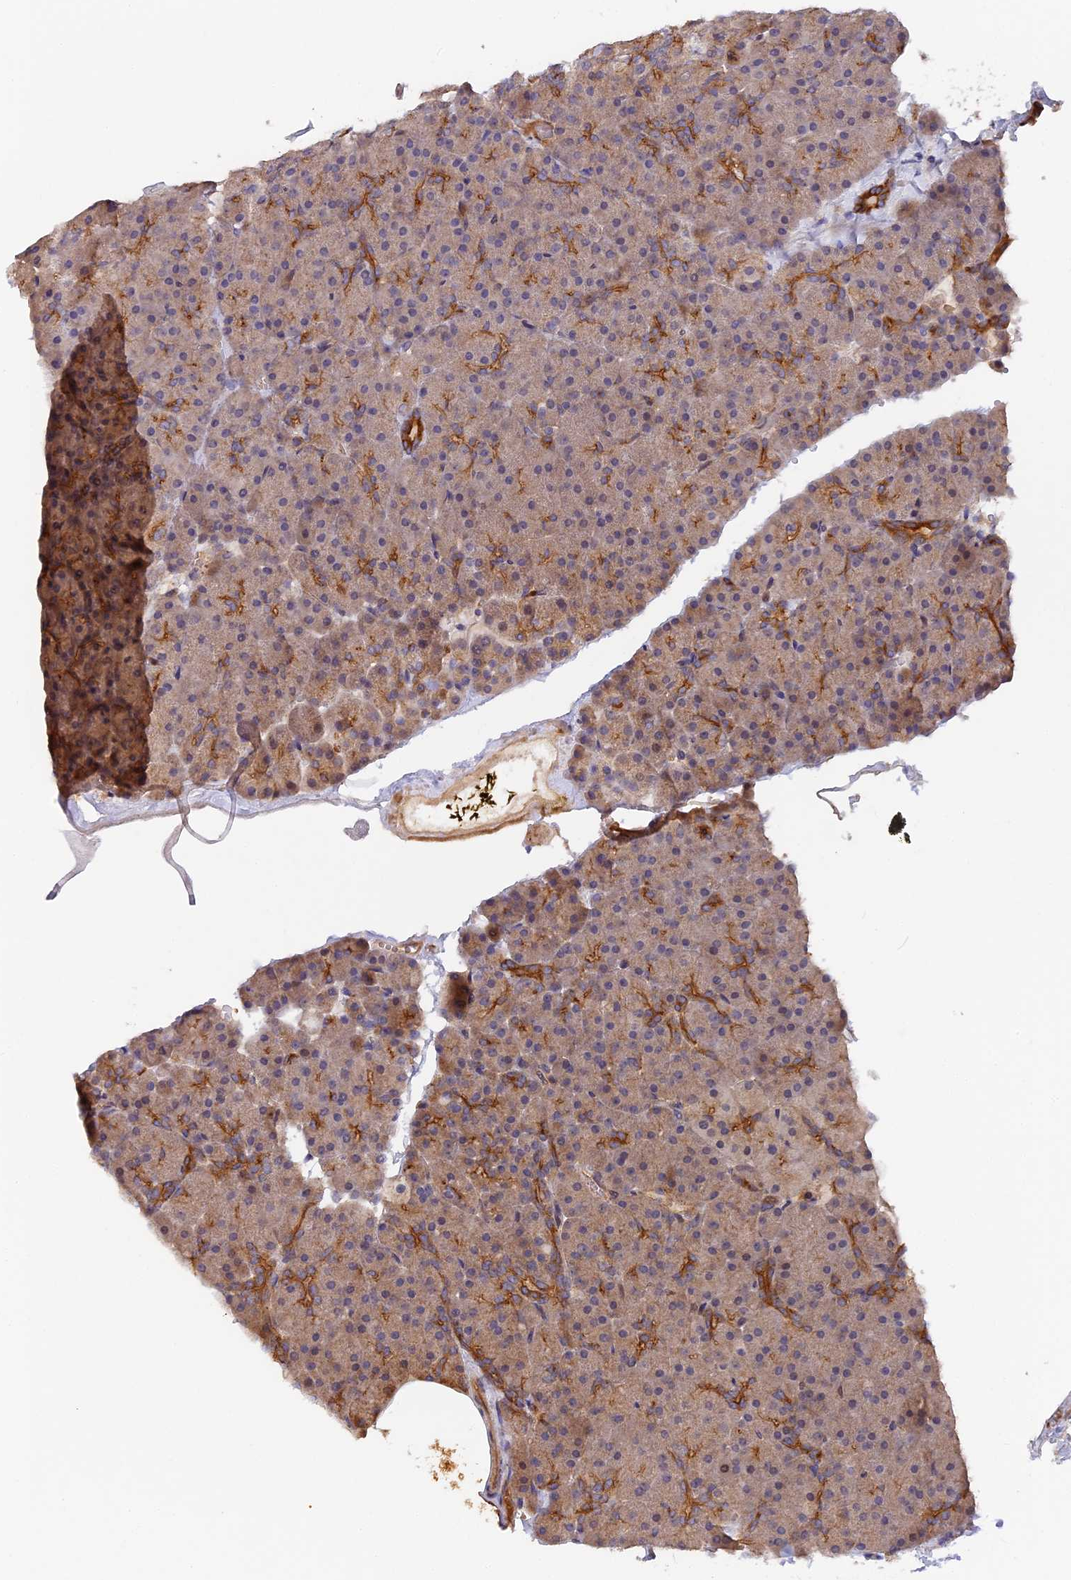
{"staining": {"intensity": "moderate", "quantity": "25%-75%", "location": "cytoplasmic/membranous"}, "tissue": "pancreas", "cell_type": "Exocrine glandular cells", "image_type": "normal", "snomed": [{"axis": "morphology", "description": "Normal tissue, NOS"}, {"axis": "topography", "description": "Pancreas"}], "caption": "Approximately 25%-75% of exocrine glandular cells in normal human pancreas reveal moderate cytoplasmic/membranous protein staining as visualized by brown immunohistochemical staining.", "gene": "MISP3", "patient": {"sex": "male", "age": 36}}